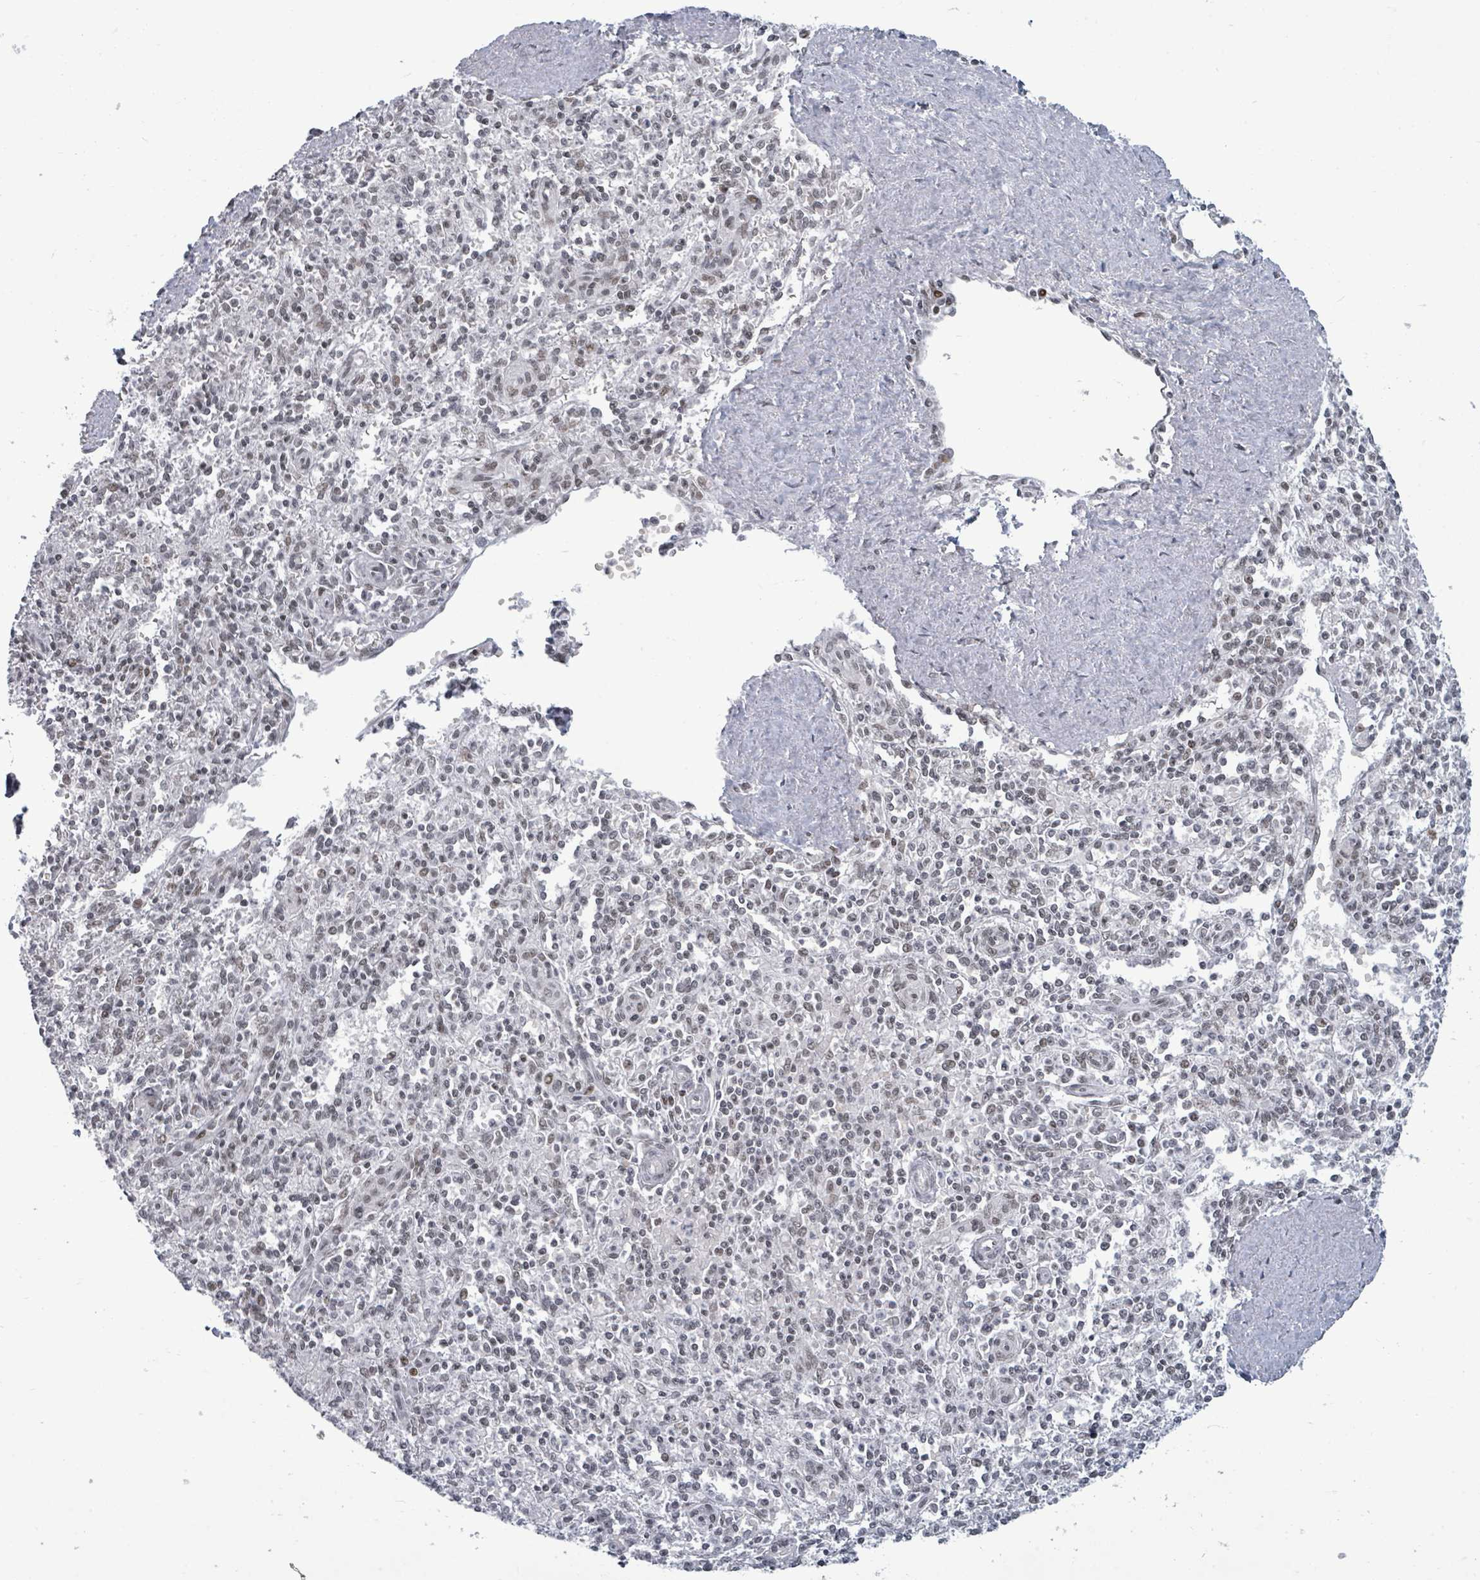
{"staining": {"intensity": "negative", "quantity": "none", "location": "none"}, "tissue": "spleen", "cell_type": "Cells in red pulp", "image_type": "normal", "snomed": [{"axis": "morphology", "description": "Normal tissue, NOS"}, {"axis": "topography", "description": "Spleen"}], "caption": "The photomicrograph demonstrates no significant positivity in cells in red pulp of spleen. The staining is performed using DAB brown chromogen with nuclei counter-stained in using hematoxylin.", "gene": "BIVM", "patient": {"sex": "female", "age": 70}}